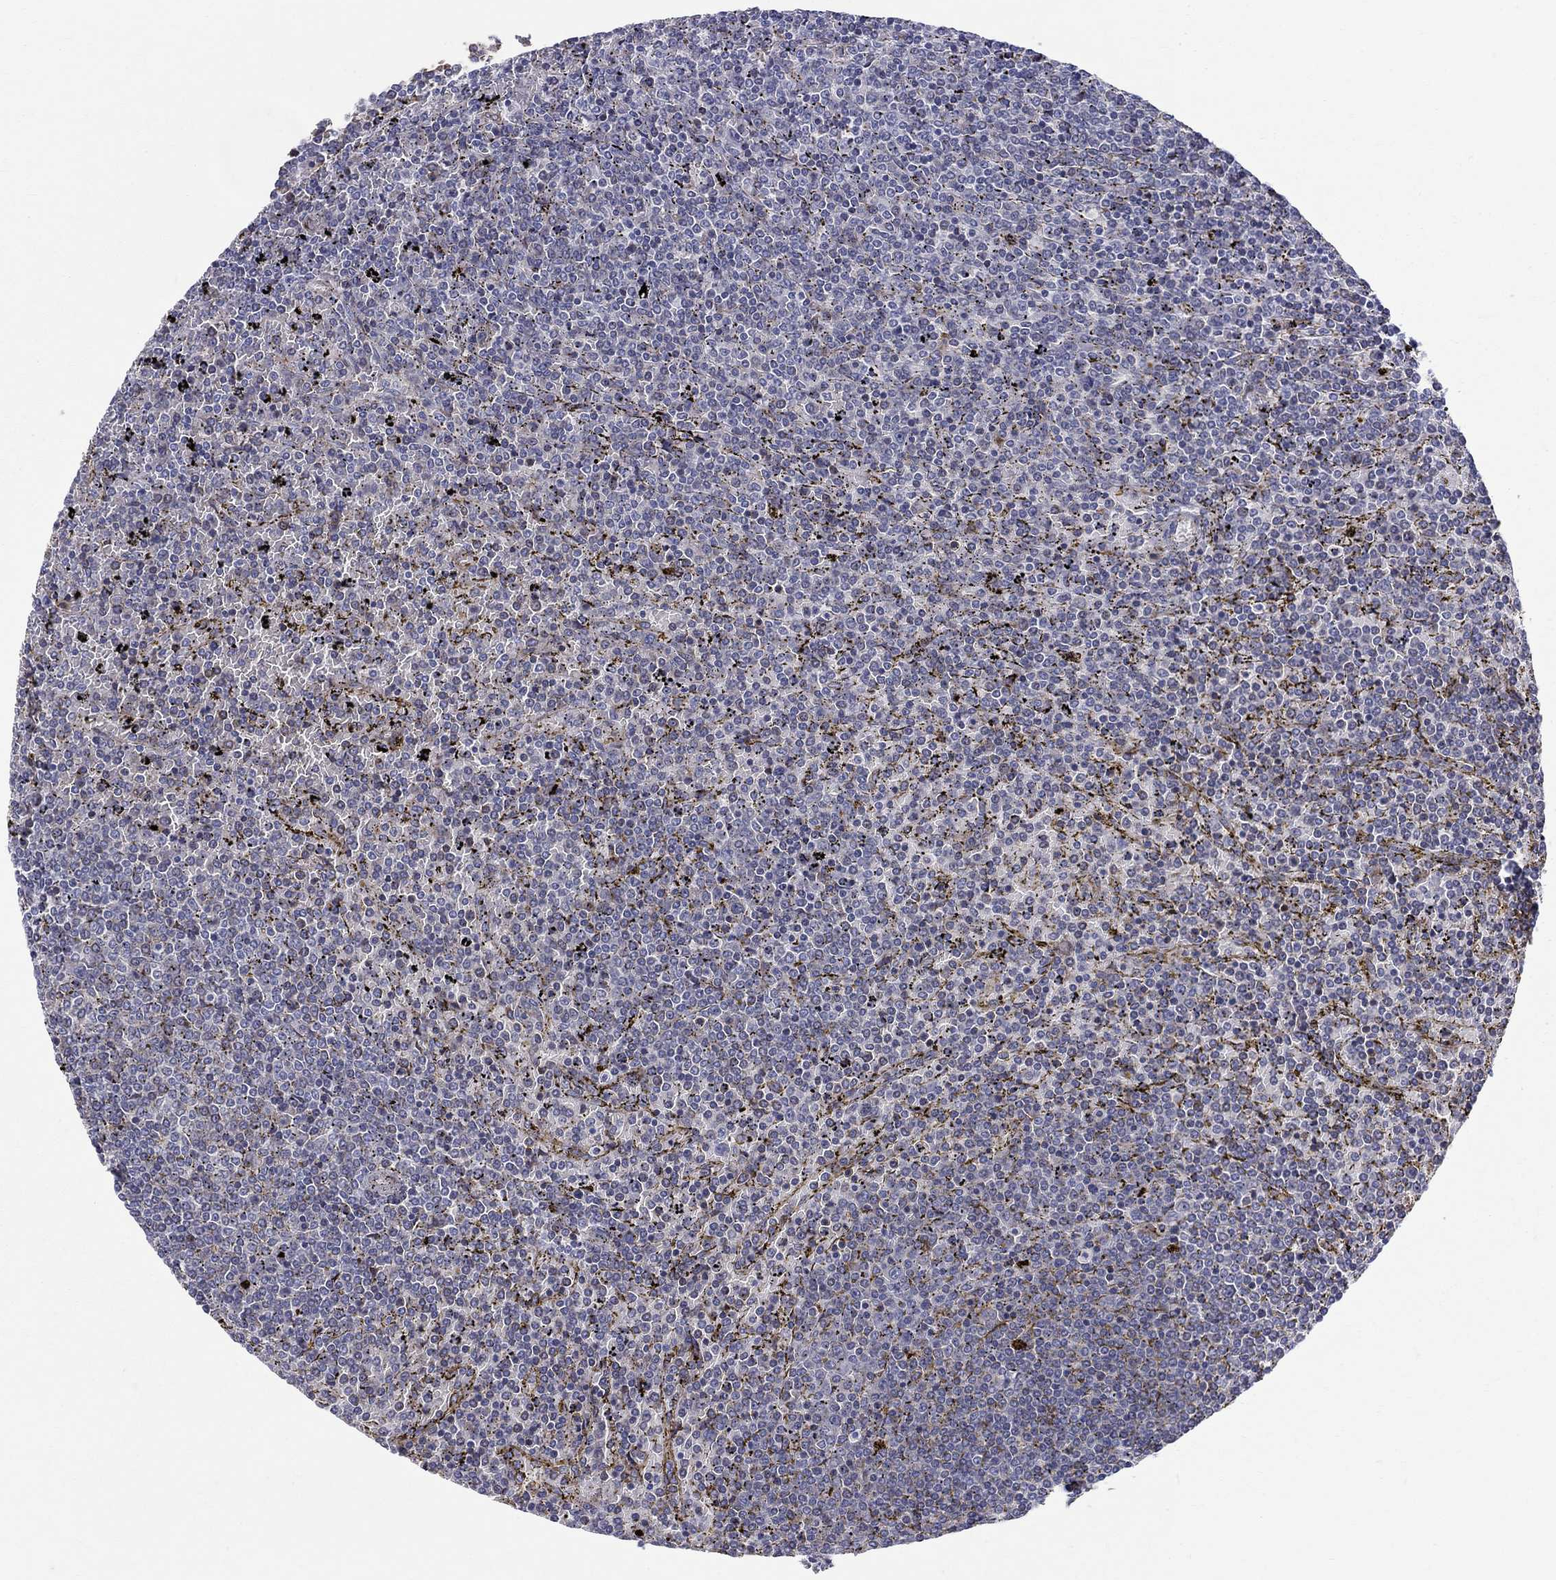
{"staining": {"intensity": "negative", "quantity": "none", "location": "none"}, "tissue": "lymphoma", "cell_type": "Tumor cells", "image_type": "cancer", "snomed": [{"axis": "morphology", "description": "Malignant lymphoma, non-Hodgkin's type, Low grade"}, {"axis": "topography", "description": "Spleen"}], "caption": "Tumor cells are negative for protein expression in human lymphoma.", "gene": "QRFPR", "patient": {"sex": "female", "age": 77}}